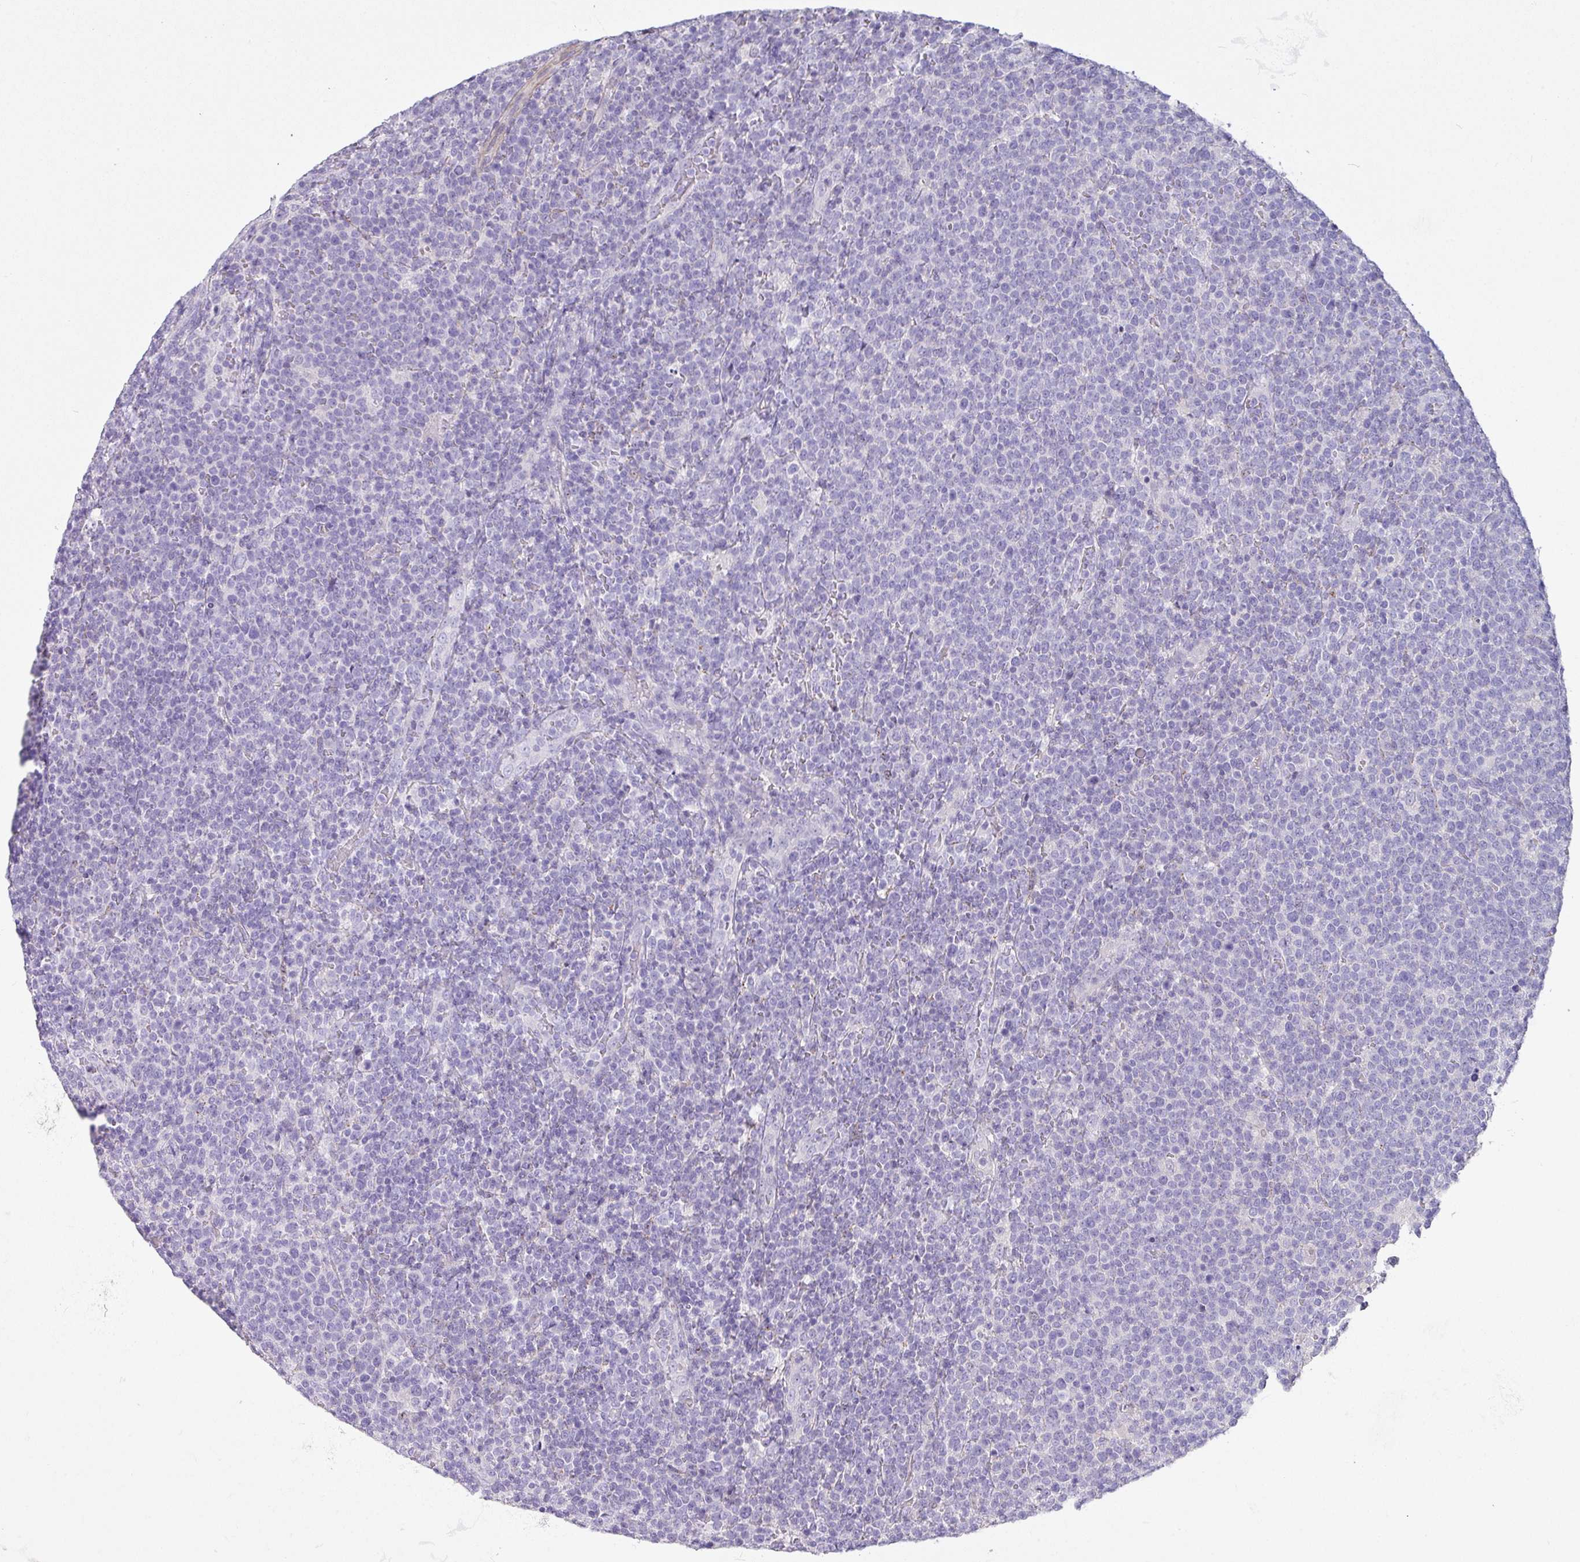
{"staining": {"intensity": "negative", "quantity": "none", "location": "none"}, "tissue": "lymphoma", "cell_type": "Tumor cells", "image_type": "cancer", "snomed": [{"axis": "morphology", "description": "Malignant lymphoma, non-Hodgkin's type, High grade"}, {"axis": "topography", "description": "Lymph node"}], "caption": "A high-resolution photomicrograph shows immunohistochemistry (IHC) staining of lymphoma, which exhibits no significant positivity in tumor cells. The staining is performed using DAB brown chromogen with nuclei counter-stained in using hematoxylin.", "gene": "GLI4", "patient": {"sex": "male", "age": 61}}